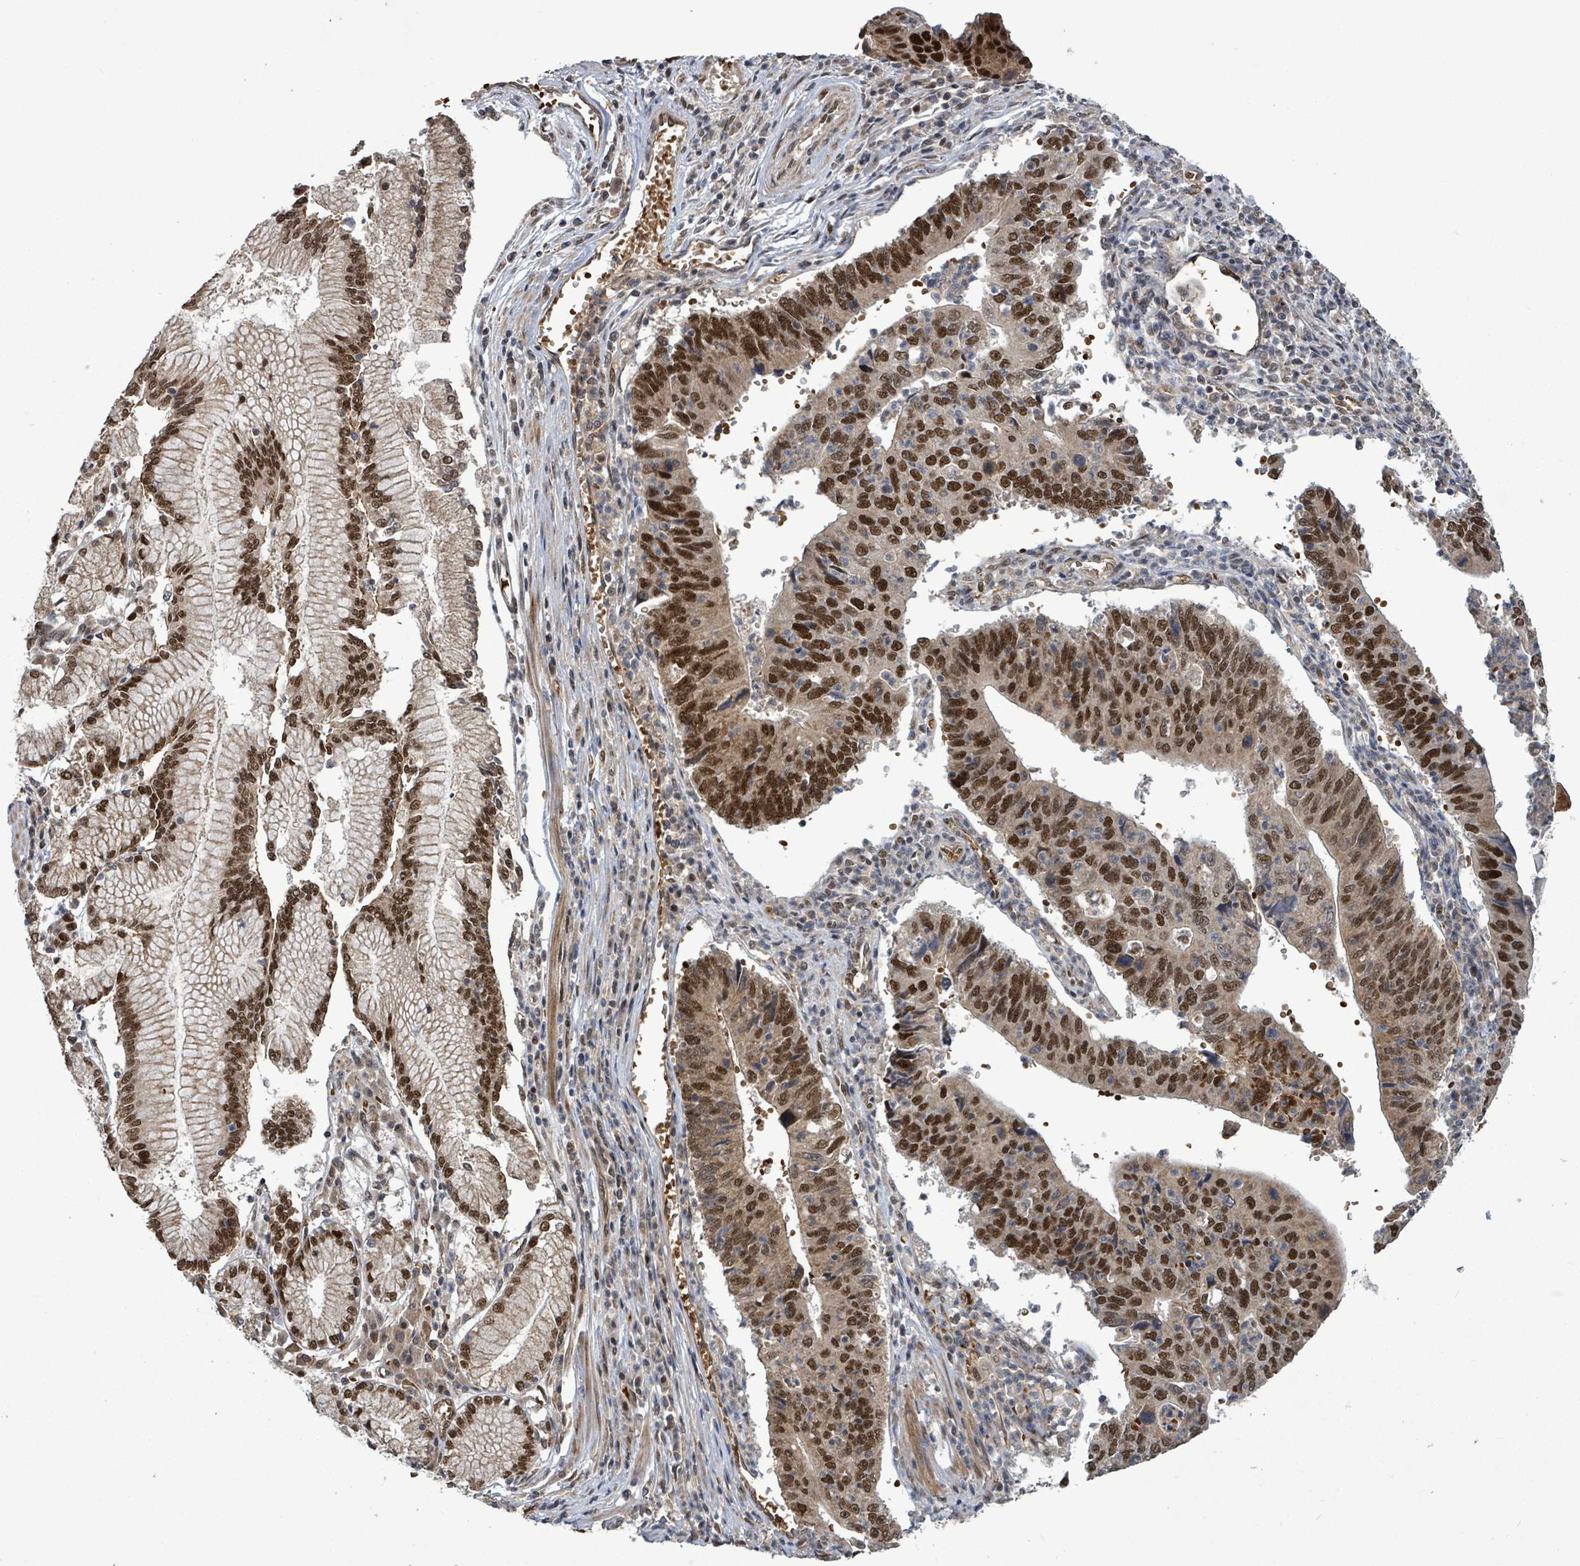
{"staining": {"intensity": "strong", "quantity": ">75%", "location": "nuclear"}, "tissue": "stomach cancer", "cell_type": "Tumor cells", "image_type": "cancer", "snomed": [{"axis": "morphology", "description": "Adenocarcinoma, NOS"}, {"axis": "topography", "description": "Stomach"}], "caption": "IHC staining of adenocarcinoma (stomach), which reveals high levels of strong nuclear staining in about >75% of tumor cells indicating strong nuclear protein positivity. The staining was performed using DAB (brown) for protein detection and nuclei were counterstained in hematoxylin (blue).", "gene": "PATZ1", "patient": {"sex": "male", "age": 59}}